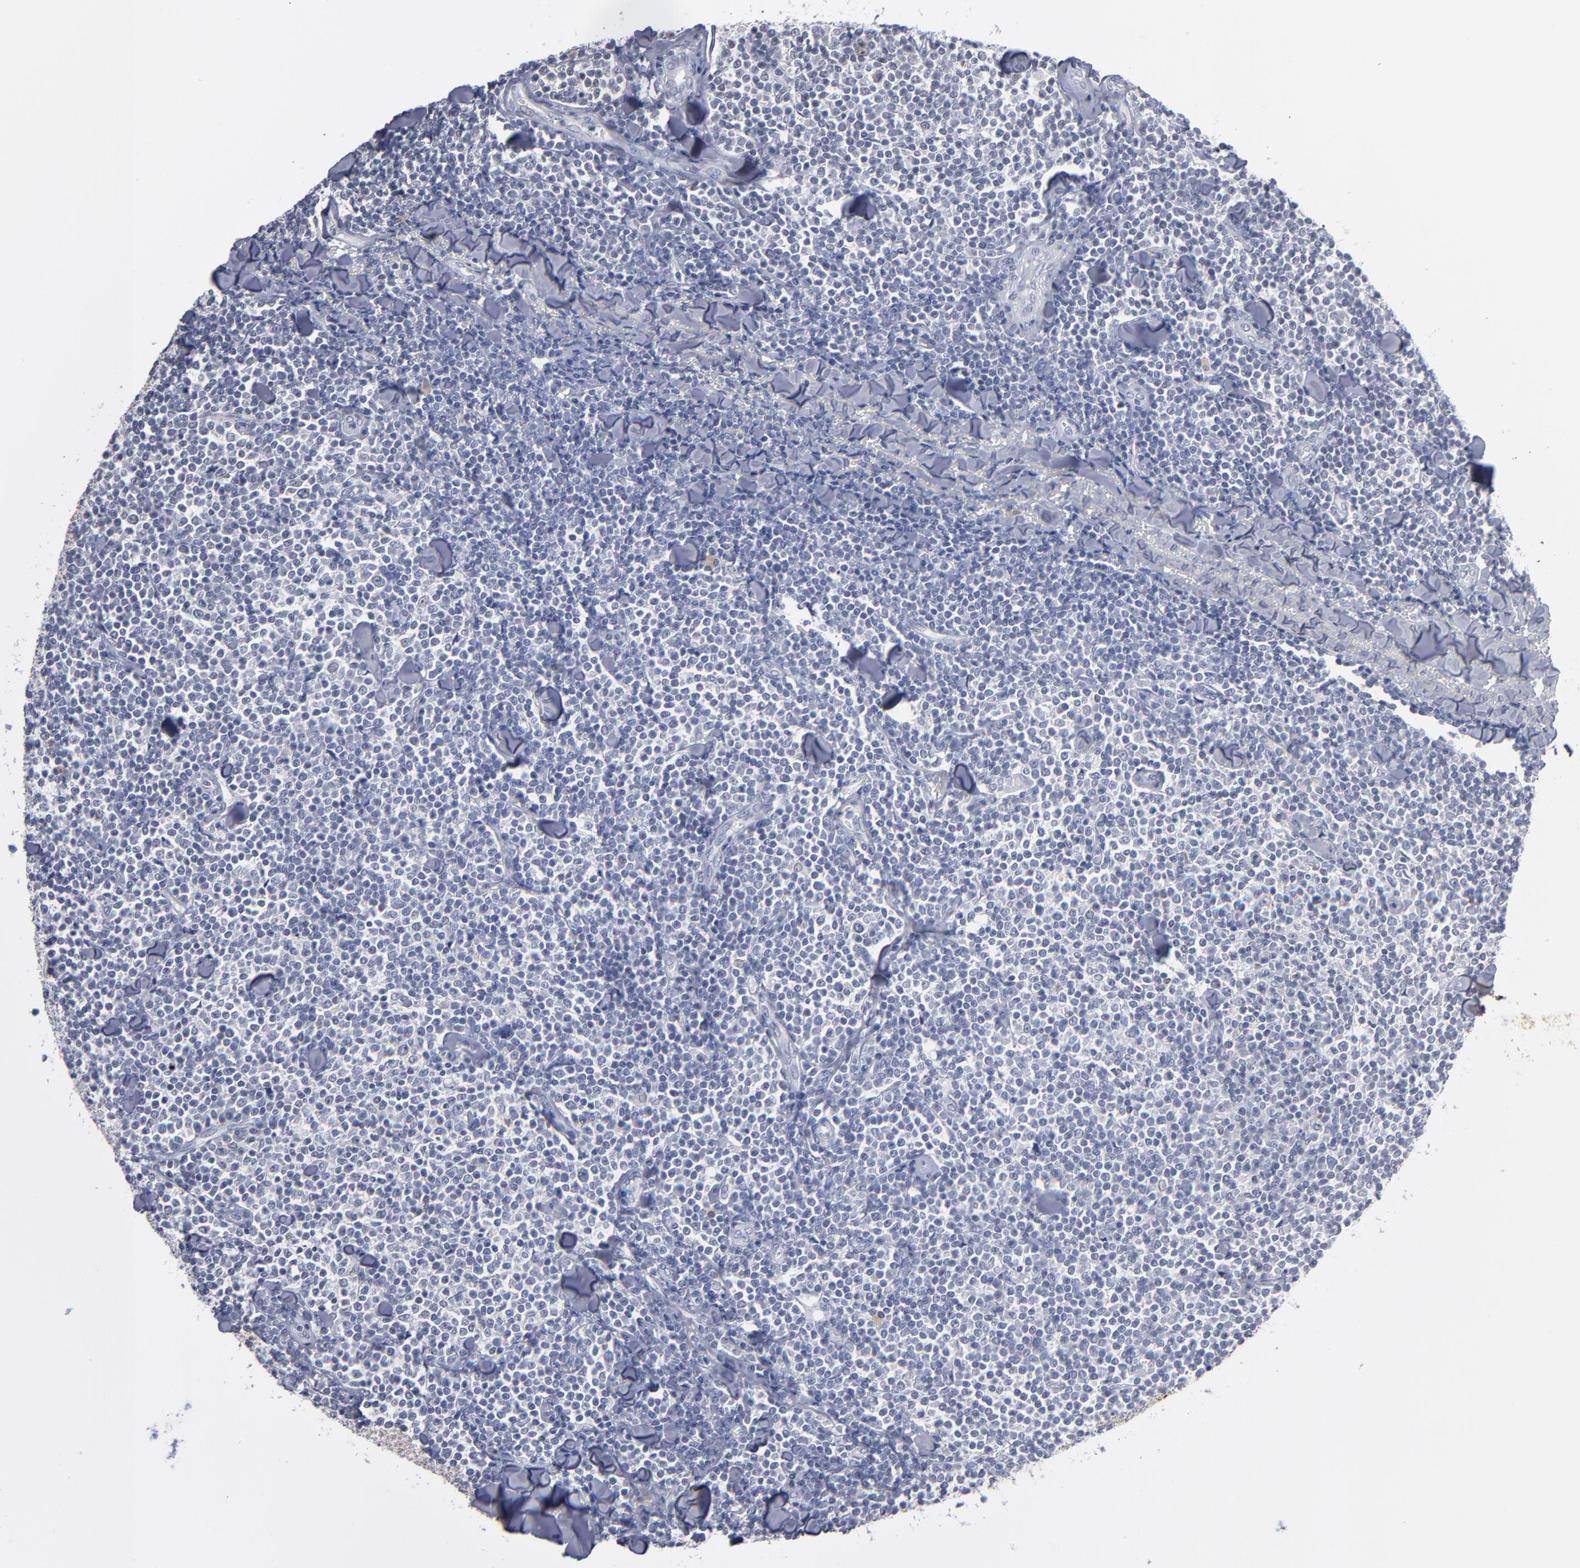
{"staining": {"intensity": "negative", "quantity": "none", "location": "none"}, "tissue": "lymphoma", "cell_type": "Tumor cells", "image_type": "cancer", "snomed": [{"axis": "morphology", "description": "Malignant lymphoma, non-Hodgkin's type, Low grade"}, {"axis": "topography", "description": "Soft tissue"}], "caption": "Immunohistochemistry (IHC) micrograph of neoplastic tissue: human lymphoma stained with DAB demonstrates no significant protein positivity in tumor cells. The staining is performed using DAB brown chromogen with nuclei counter-stained in using hematoxylin.", "gene": "RPH3A", "patient": {"sex": "male", "age": 92}}